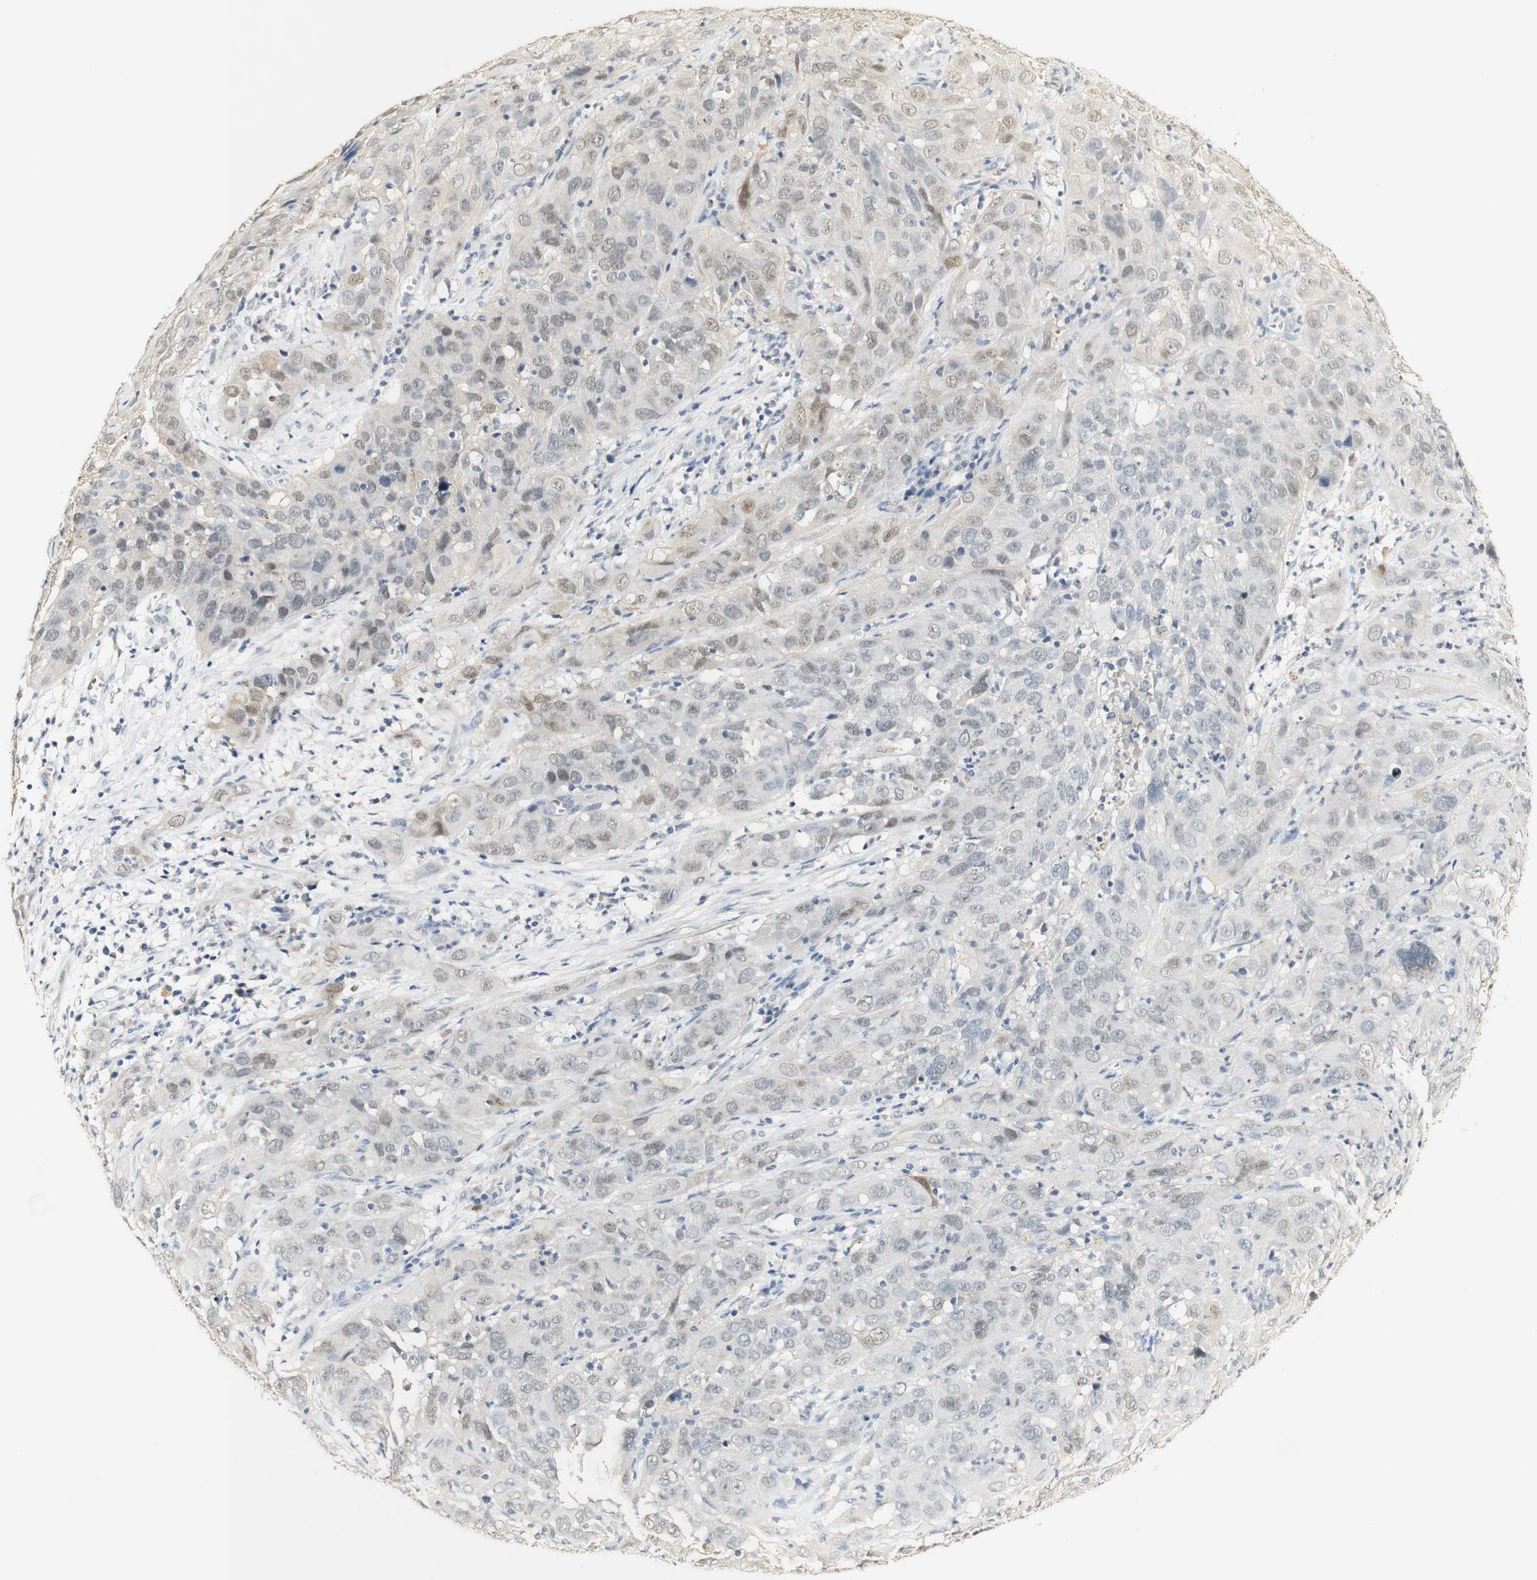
{"staining": {"intensity": "weak", "quantity": "25%-75%", "location": "cytoplasmic/membranous,nuclear"}, "tissue": "cervical cancer", "cell_type": "Tumor cells", "image_type": "cancer", "snomed": [{"axis": "morphology", "description": "Squamous cell carcinoma, NOS"}, {"axis": "topography", "description": "Cervix"}], "caption": "Approximately 25%-75% of tumor cells in squamous cell carcinoma (cervical) demonstrate weak cytoplasmic/membranous and nuclear protein expression as visualized by brown immunohistochemical staining.", "gene": "SYT7", "patient": {"sex": "female", "age": 32}}